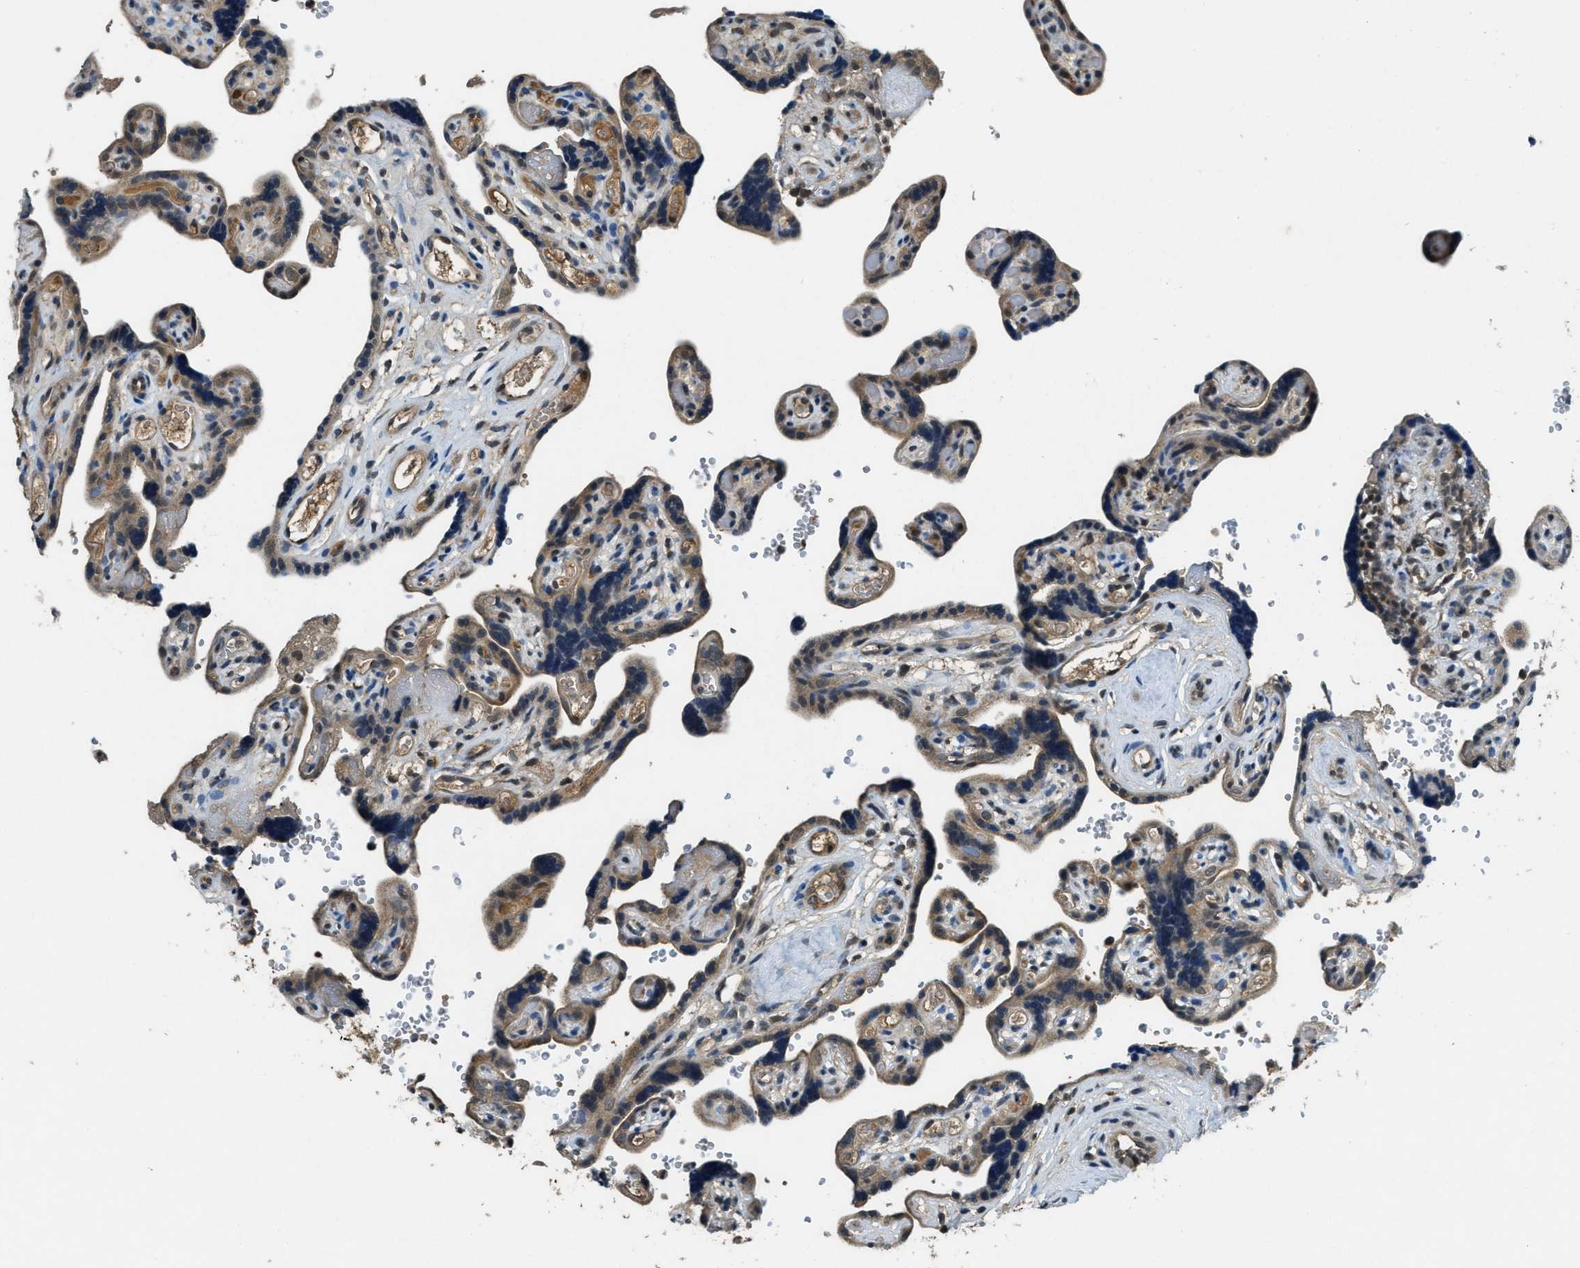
{"staining": {"intensity": "moderate", "quantity": ">75%", "location": "cytoplasmic/membranous"}, "tissue": "placenta", "cell_type": "Decidual cells", "image_type": "normal", "snomed": [{"axis": "morphology", "description": "Normal tissue, NOS"}, {"axis": "topography", "description": "Placenta"}], "caption": "Protein analysis of normal placenta displays moderate cytoplasmic/membranous staining in approximately >75% of decidual cells. The staining was performed using DAB, with brown indicating positive protein expression. Nuclei are stained blue with hematoxylin.", "gene": "DUSP6", "patient": {"sex": "female", "age": 30}}